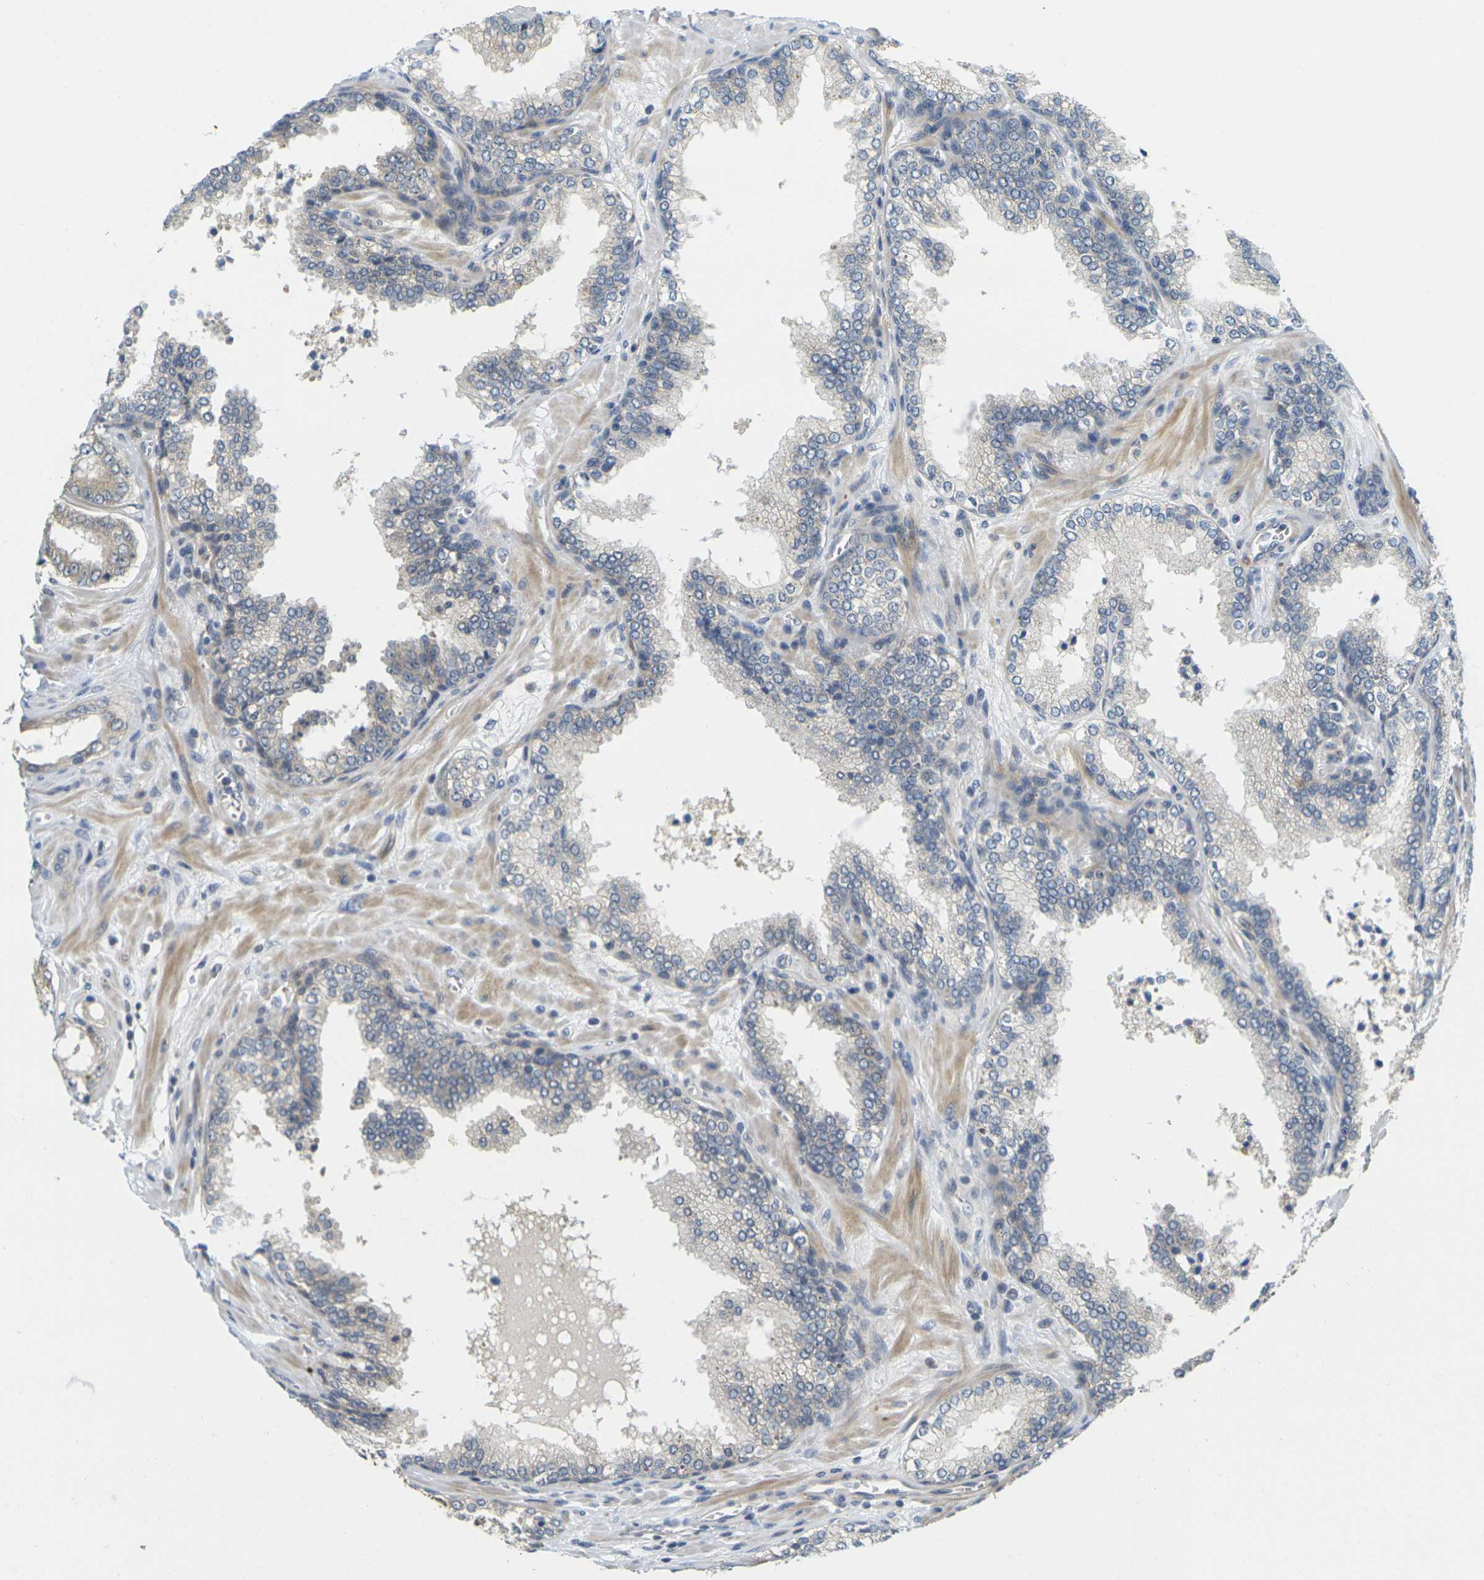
{"staining": {"intensity": "moderate", "quantity": "<25%", "location": "cytoplasmic/membranous"}, "tissue": "prostate cancer", "cell_type": "Tumor cells", "image_type": "cancer", "snomed": [{"axis": "morphology", "description": "Adenocarcinoma, Low grade"}, {"axis": "topography", "description": "Prostate"}], "caption": "Protein analysis of prostate low-grade adenocarcinoma tissue displays moderate cytoplasmic/membranous expression in approximately <25% of tumor cells.", "gene": "KLHL8", "patient": {"sex": "male", "age": 60}}